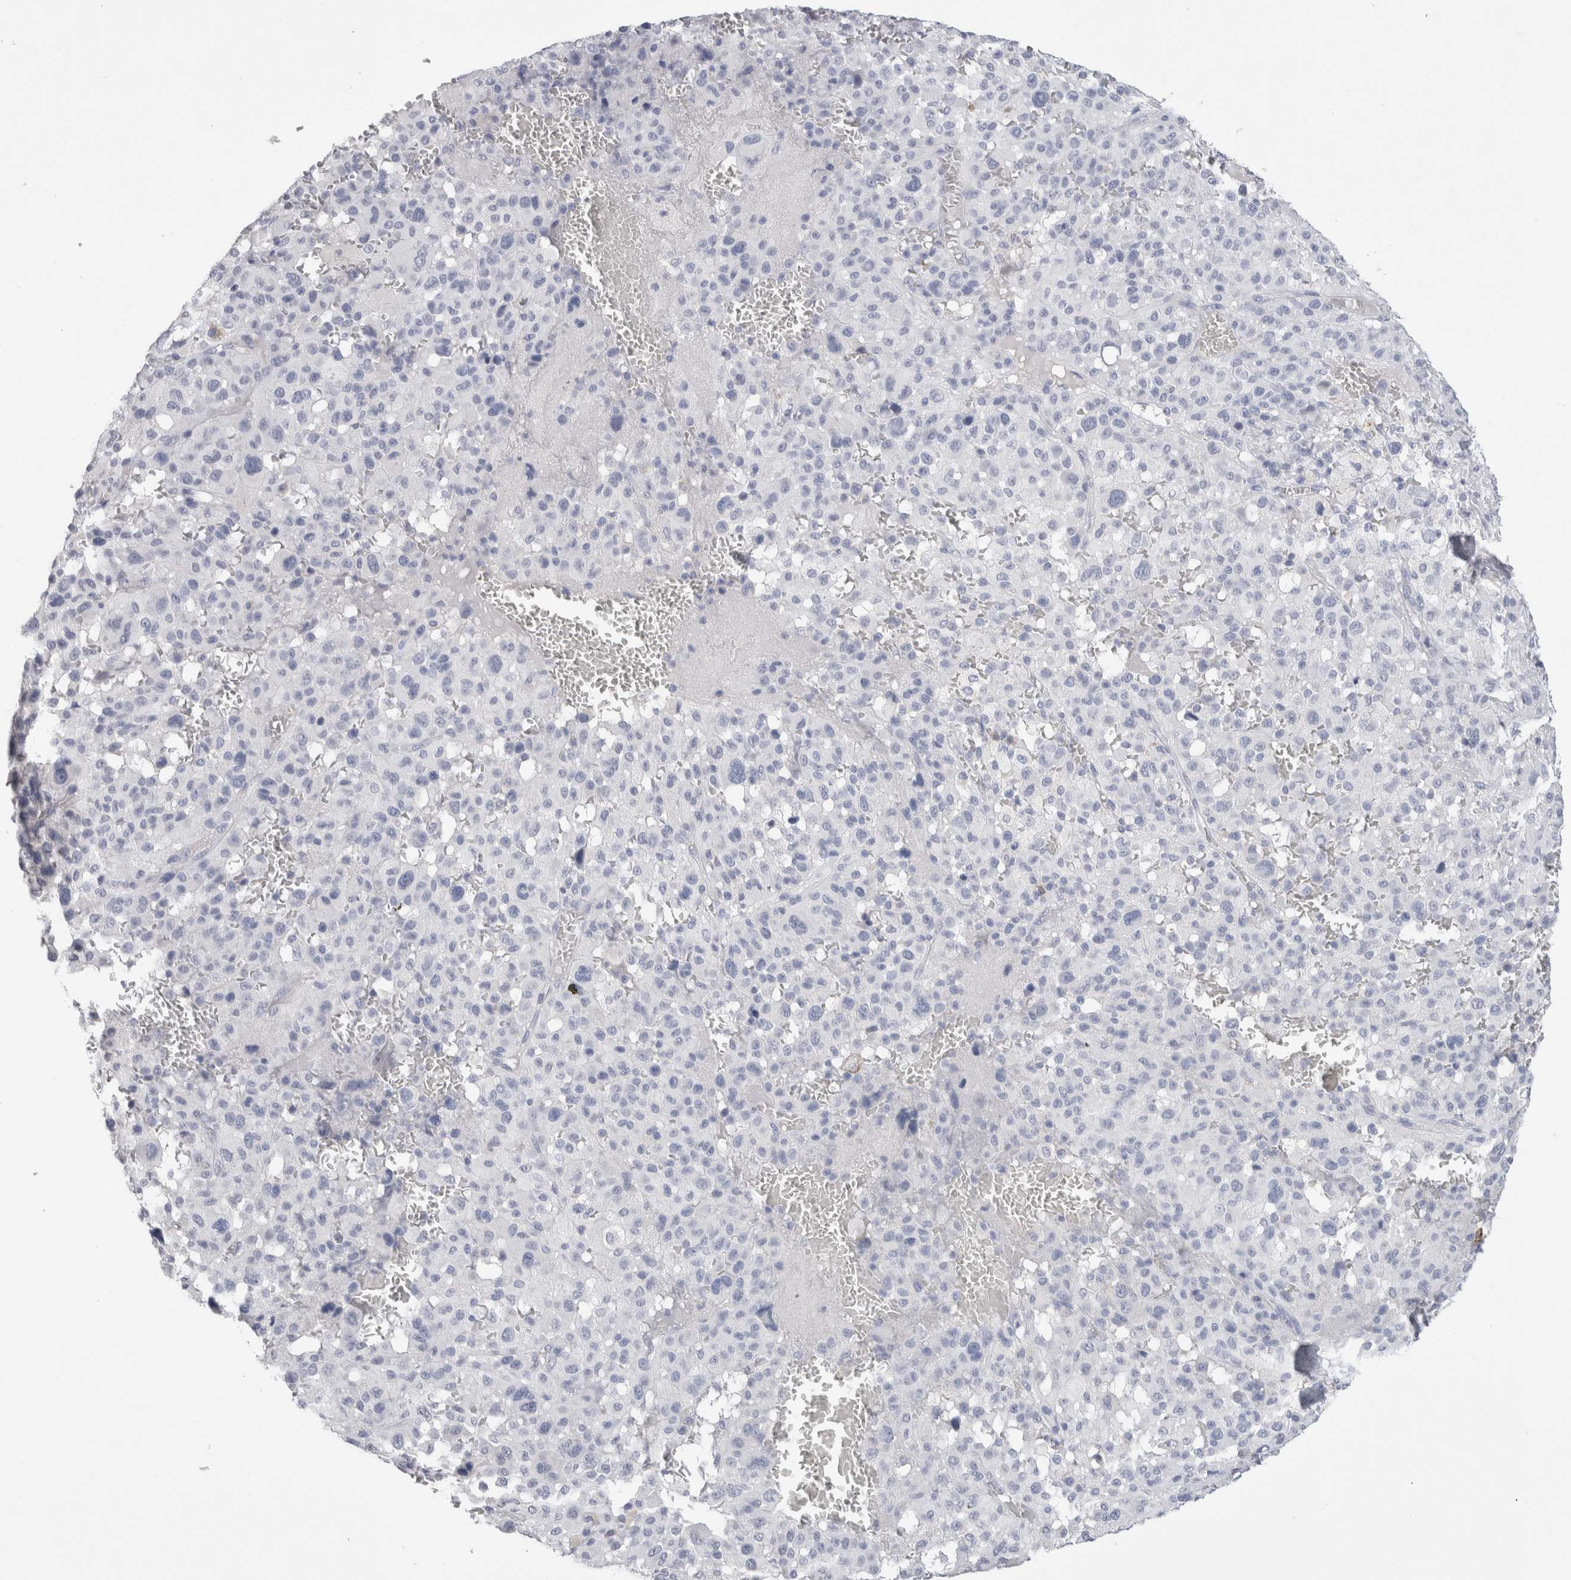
{"staining": {"intensity": "negative", "quantity": "none", "location": "none"}, "tissue": "melanoma", "cell_type": "Tumor cells", "image_type": "cancer", "snomed": [{"axis": "morphology", "description": "Malignant melanoma, Metastatic site"}, {"axis": "topography", "description": "Skin"}], "caption": "High power microscopy histopathology image of an immunohistochemistry (IHC) photomicrograph of melanoma, revealing no significant expression in tumor cells.", "gene": "LAMP3", "patient": {"sex": "female", "age": 74}}